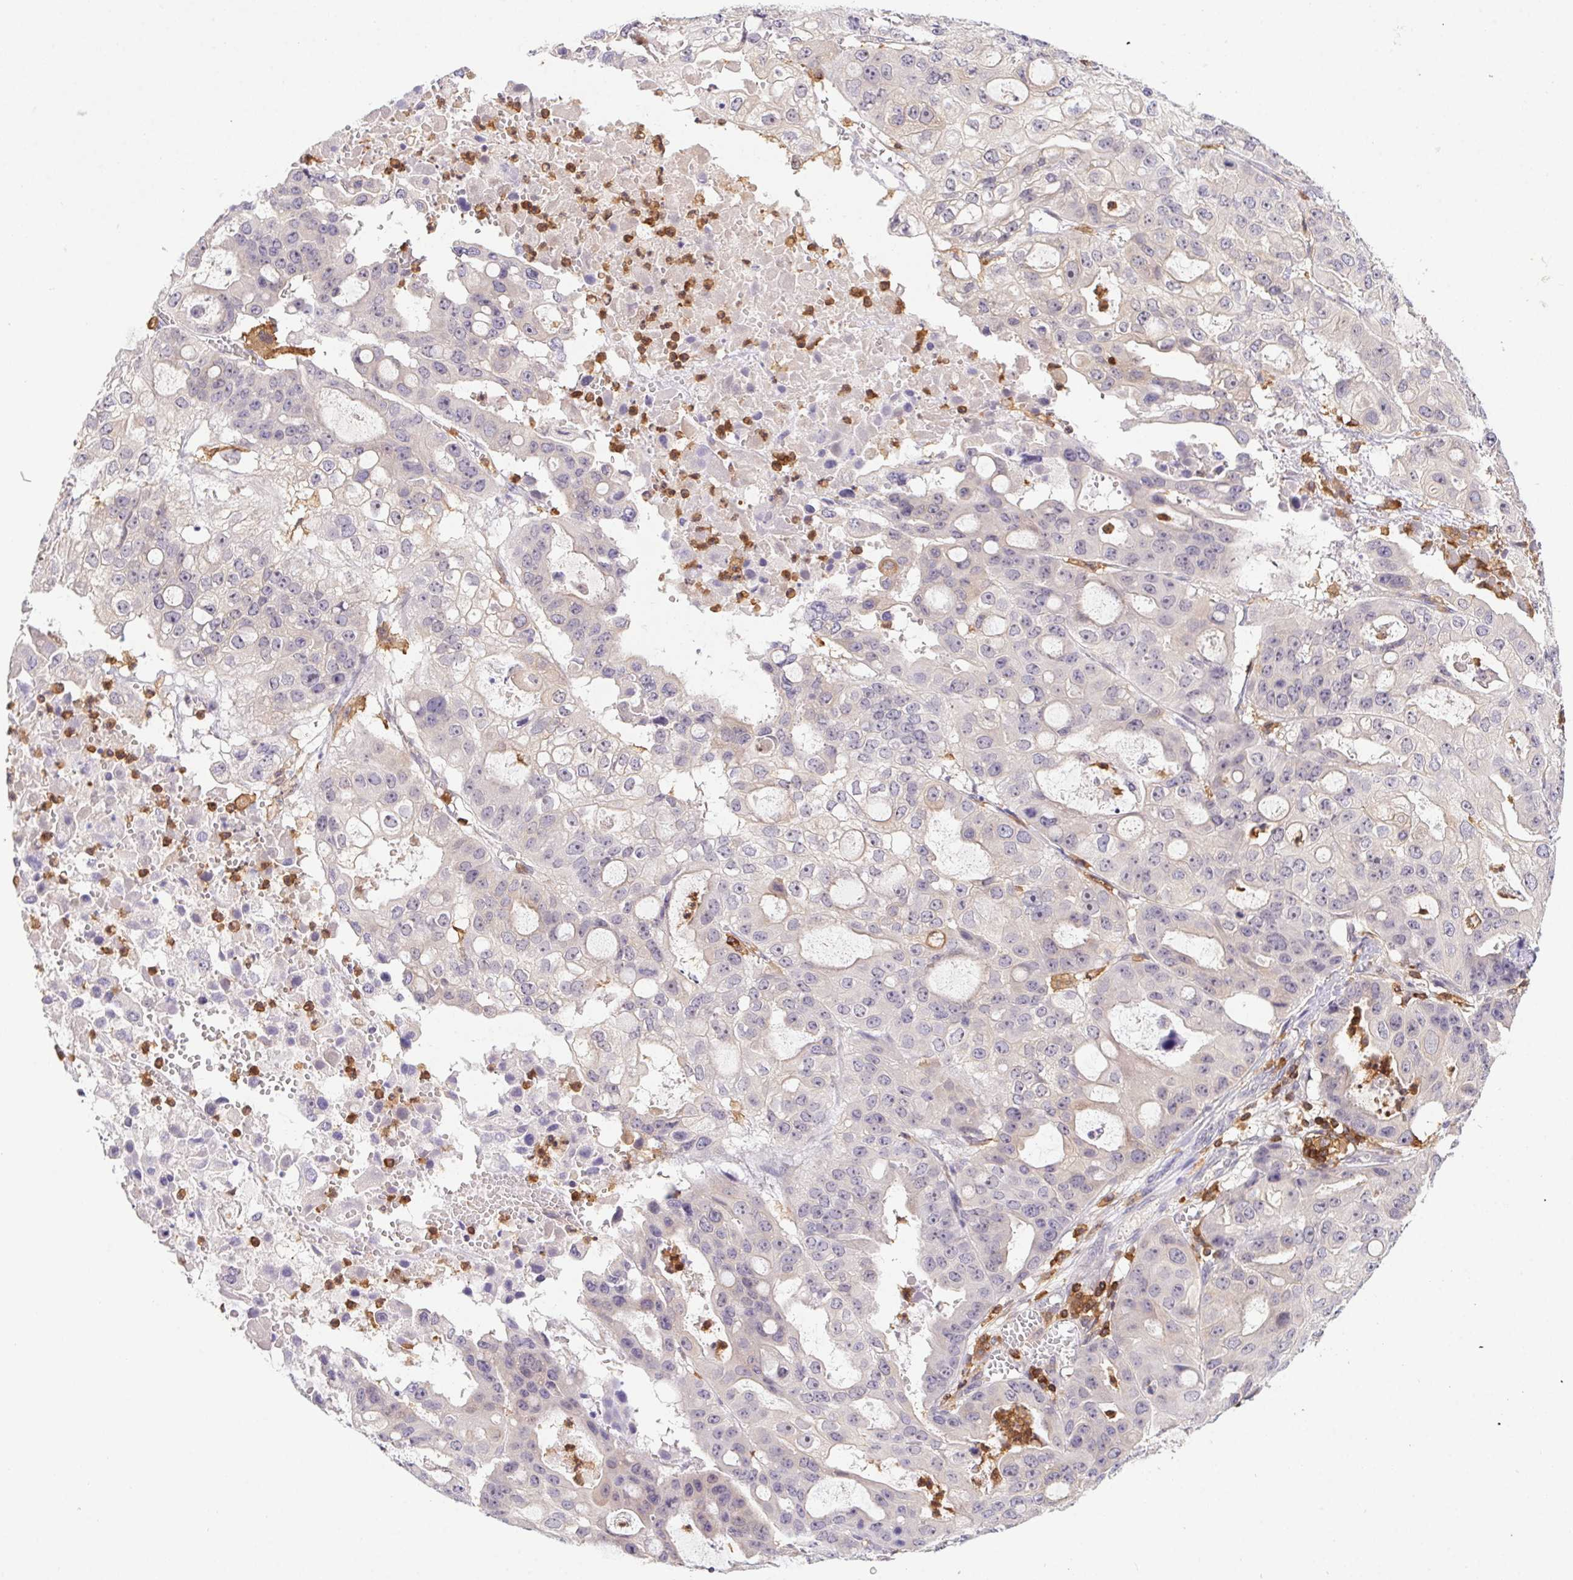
{"staining": {"intensity": "negative", "quantity": "none", "location": "none"}, "tissue": "ovarian cancer", "cell_type": "Tumor cells", "image_type": "cancer", "snomed": [{"axis": "morphology", "description": "Cystadenocarcinoma, serous, NOS"}, {"axis": "topography", "description": "Ovary"}], "caption": "High power microscopy histopathology image of an immunohistochemistry image of serous cystadenocarcinoma (ovarian), revealing no significant expression in tumor cells.", "gene": "APBB1IP", "patient": {"sex": "female", "age": 56}}